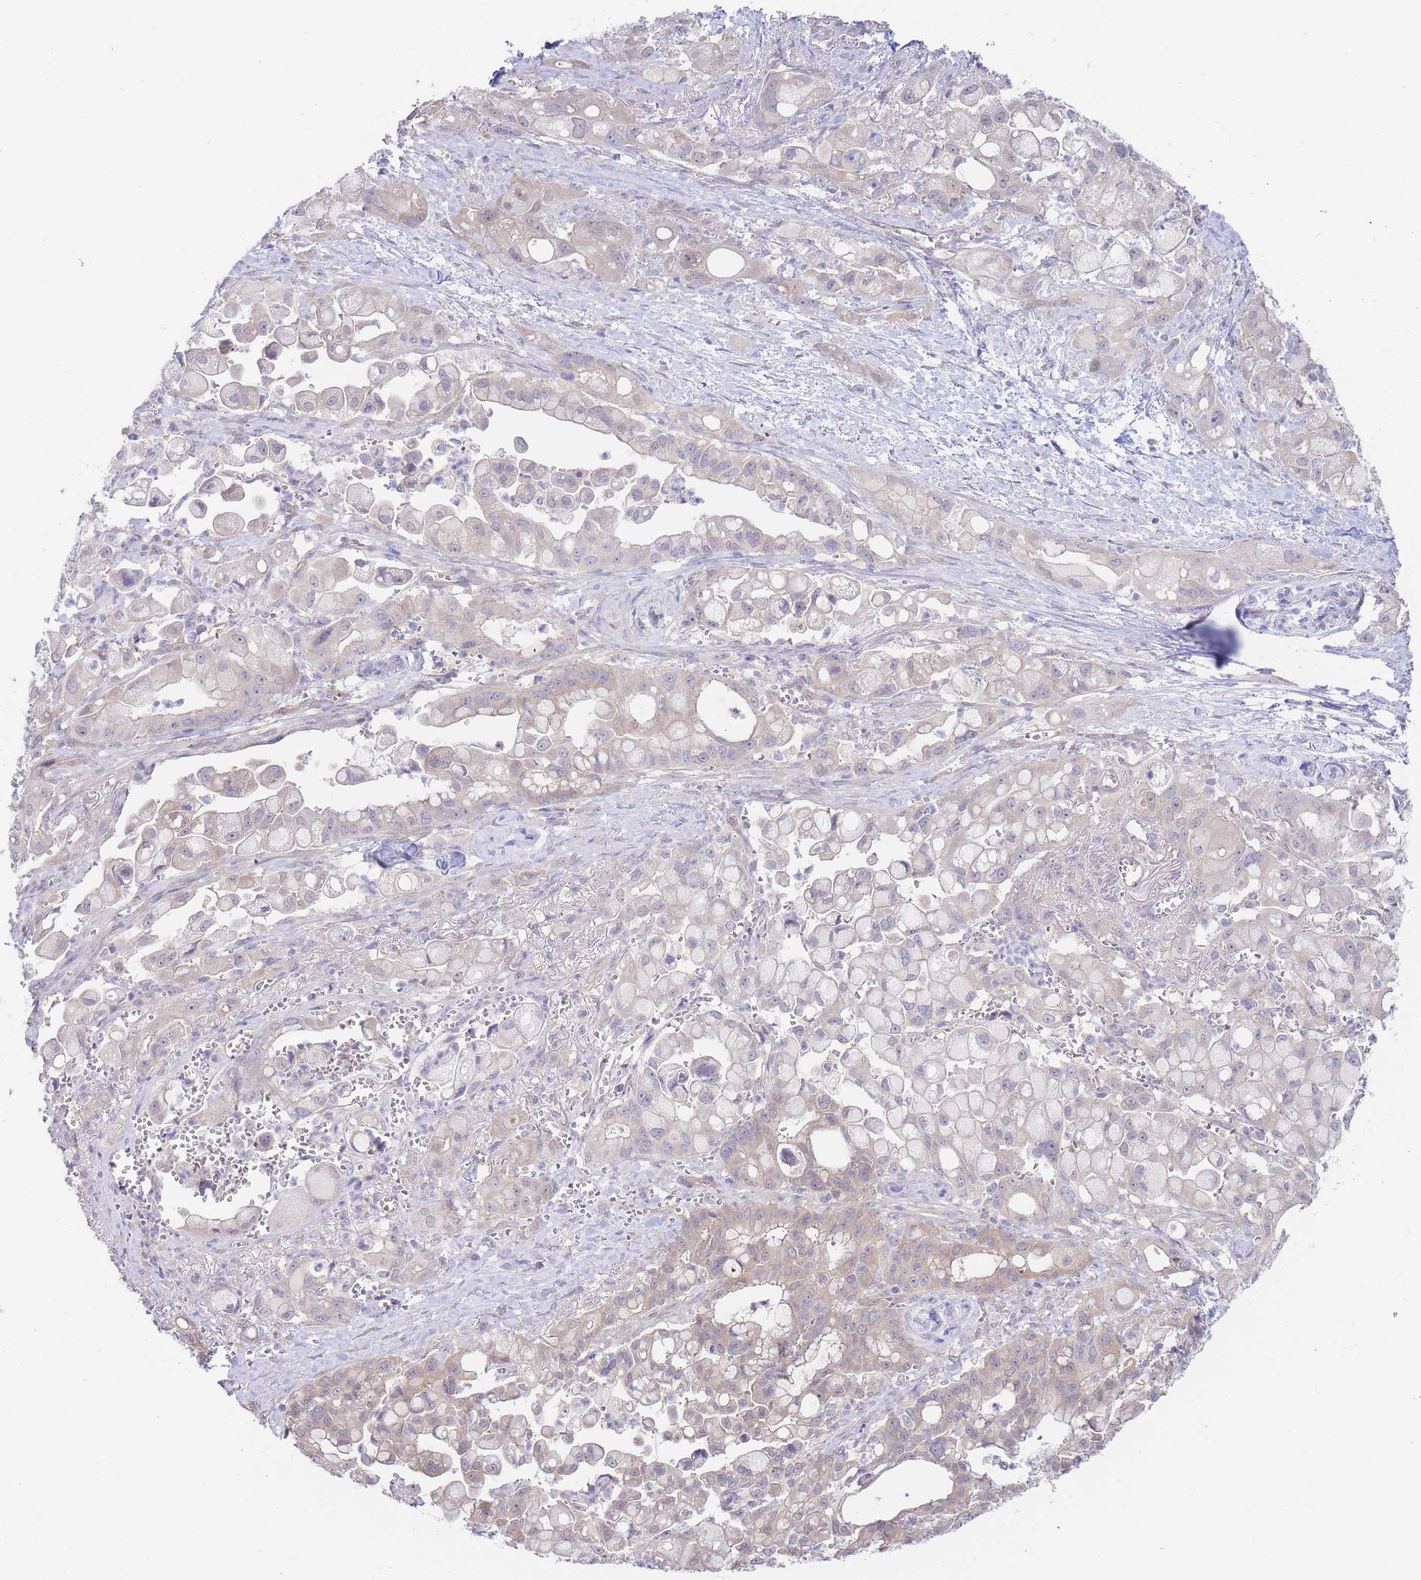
{"staining": {"intensity": "weak", "quantity": "25%-75%", "location": "cytoplasmic/membranous"}, "tissue": "pancreatic cancer", "cell_type": "Tumor cells", "image_type": "cancer", "snomed": [{"axis": "morphology", "description": "Adenocarcinoma, NOS"}, {"axis": "topography", "description": "Pancreas"}], "caption": "Brown immunohistochemical staining in pancreatic cancer (adenocarcinoma) demonstrates weak cytoplasmic/membranous expression in approximately 25%-75% of tumor cells.", "gene": "ZNF281", "patient": {"sex": "male", "age": 68}}